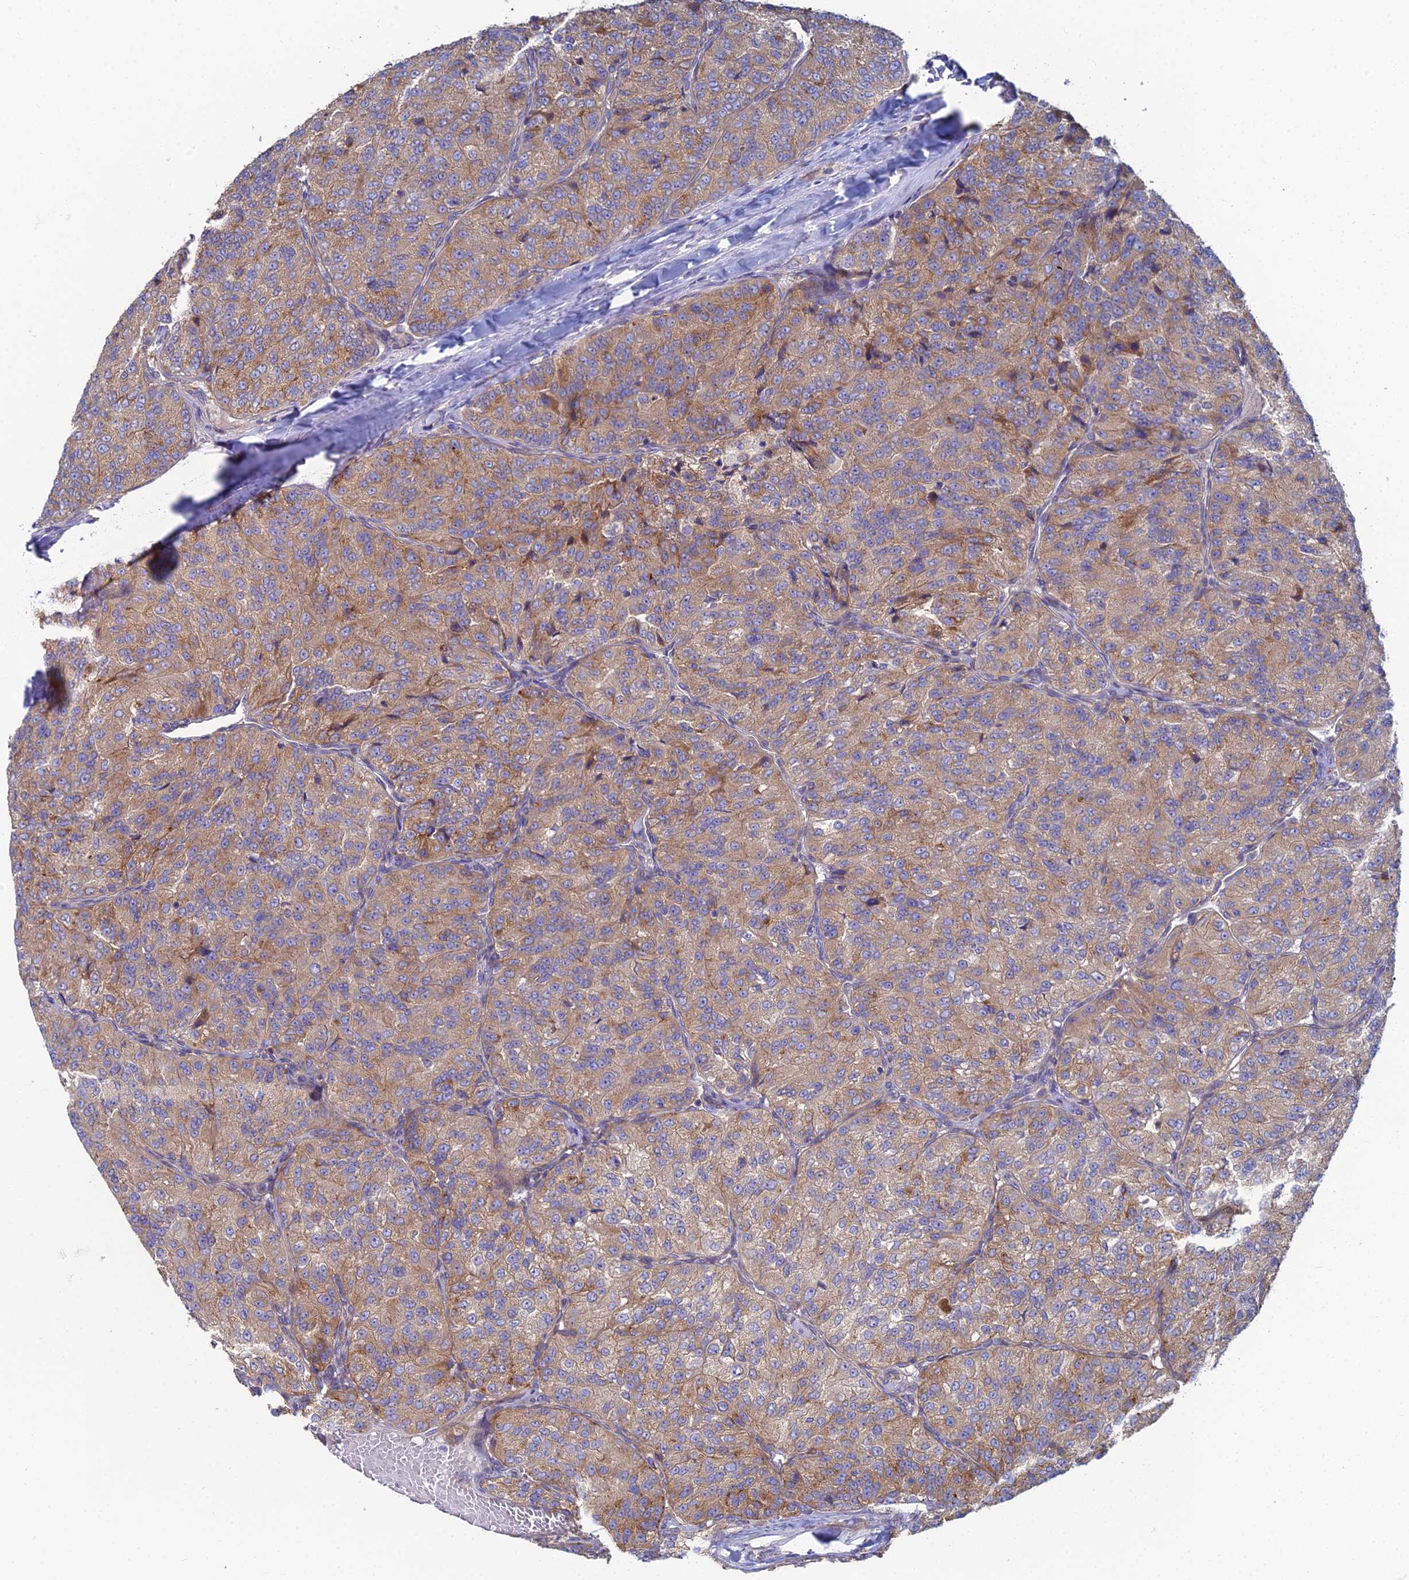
{"staining": {"intensity": "weak", "quantity": ">75%", "location": "cytoplasmic/membranous"}, "tissue": "renal cancer", "cell_type": "Tumor cells", "image_type": "cancer", "snomed": [{"axis": "morphology", "description": "Adenocarcinoma, NOS"}, {"axis": "topography", "description": "Kidney"}], "caption": "Protein analysis of renal cancer tissue reveals weak cytoplasmic/membranous expression in approximately >75% of tumor cells. (DAB = brown stain, brightfield microscopy at high magnification).", "gene": "CLCN3", "patient": {"sex": "female", "age": 63}}